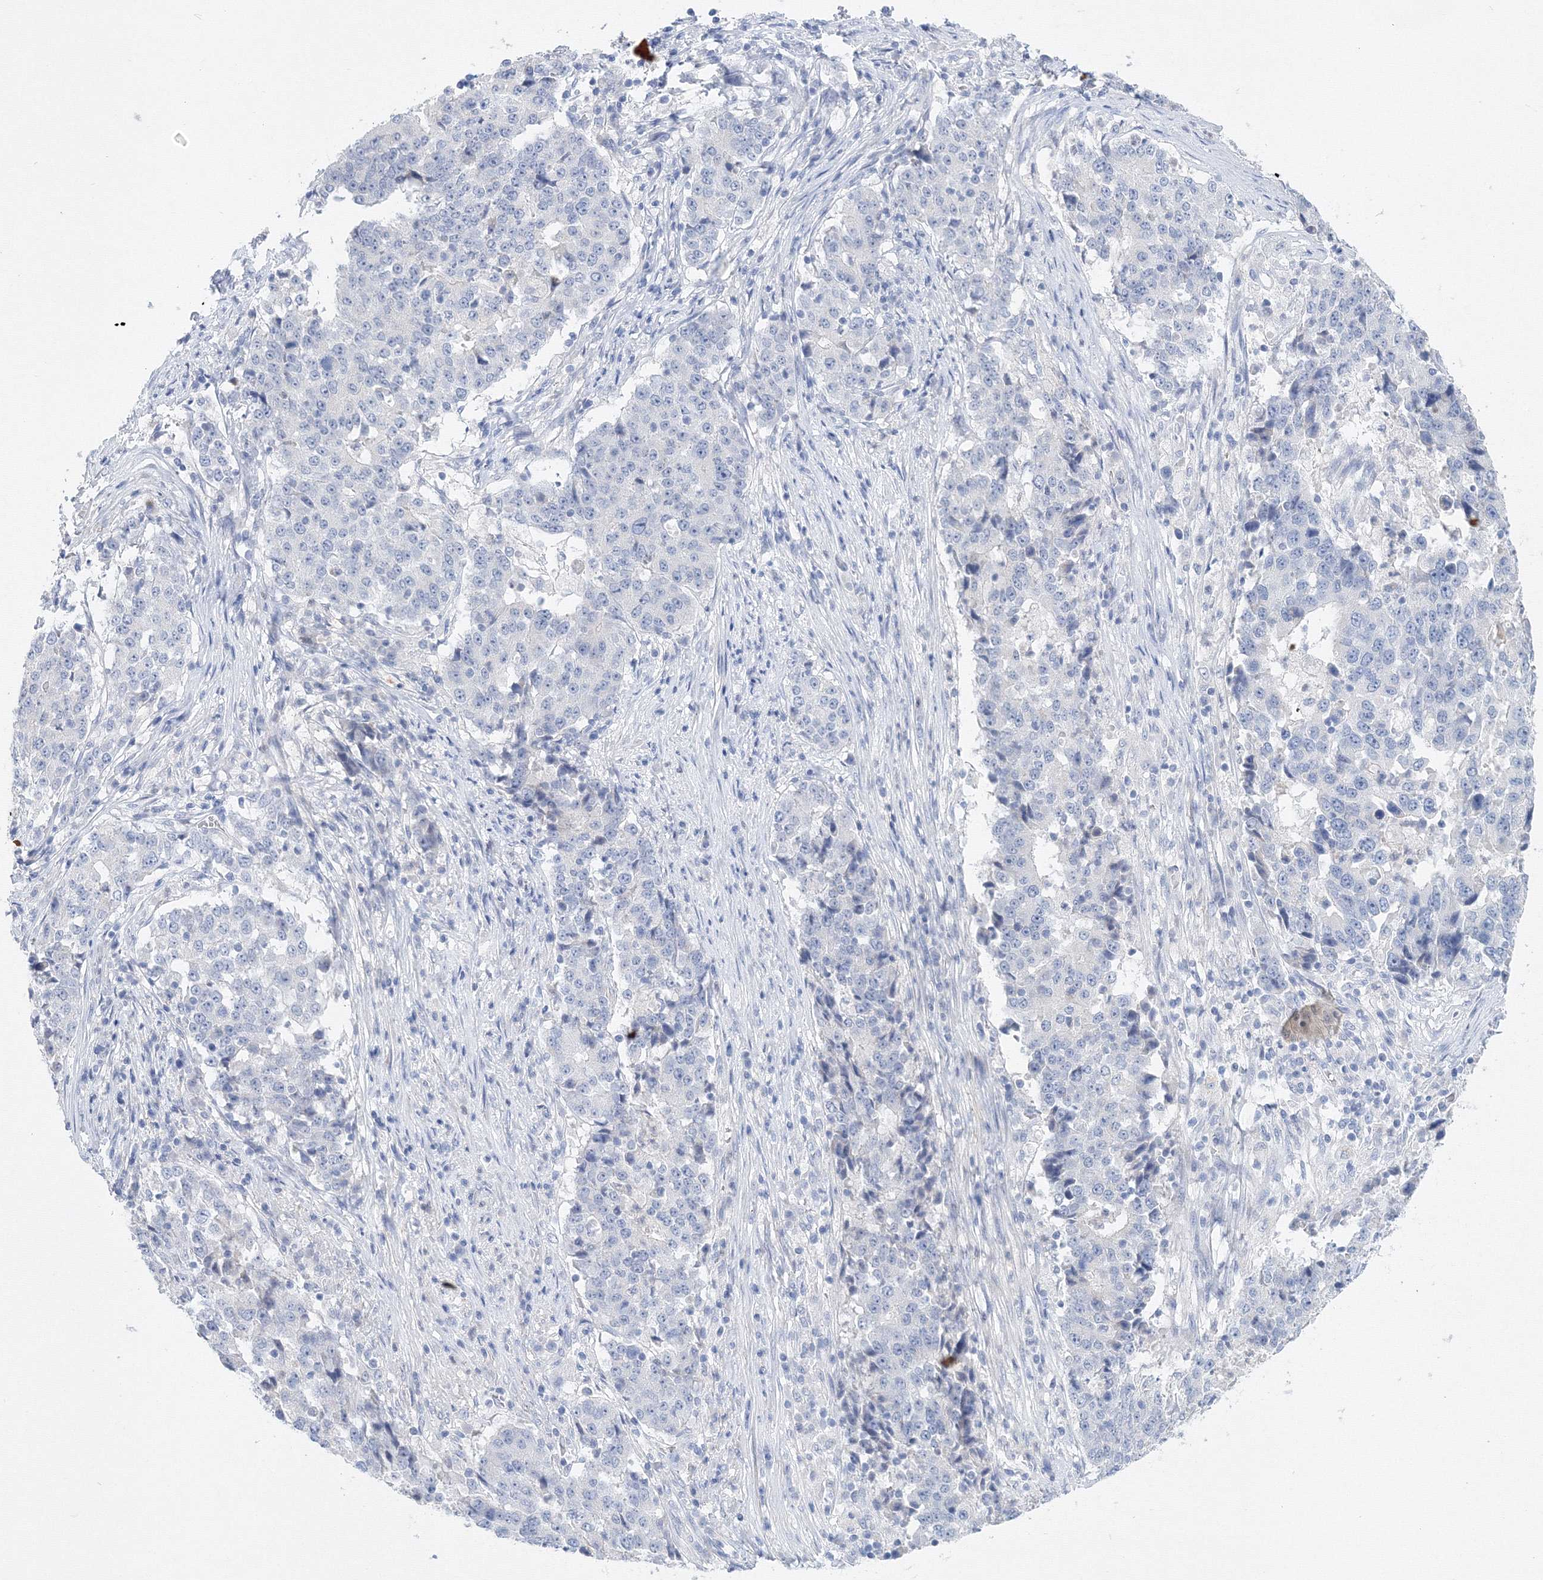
{"staining": {"intensity": "negative", "quantity": "none", "location": "none"}, "tissue": "stomach cancer", "cell_type": "Tumor cells", "image_type": "cancer", "snomed": [{"axis": "morphology", "description": "Adenocarcinoma, NOS"}, {"axis": "topography", "description": "Stomach"}], "caption": "This is an IHC photomicrograph of stomach adenocarcinoma. There is no positivity in tumor cells.", "gene": "AASDH", "patient": {"sex": "male", "age": 59}}